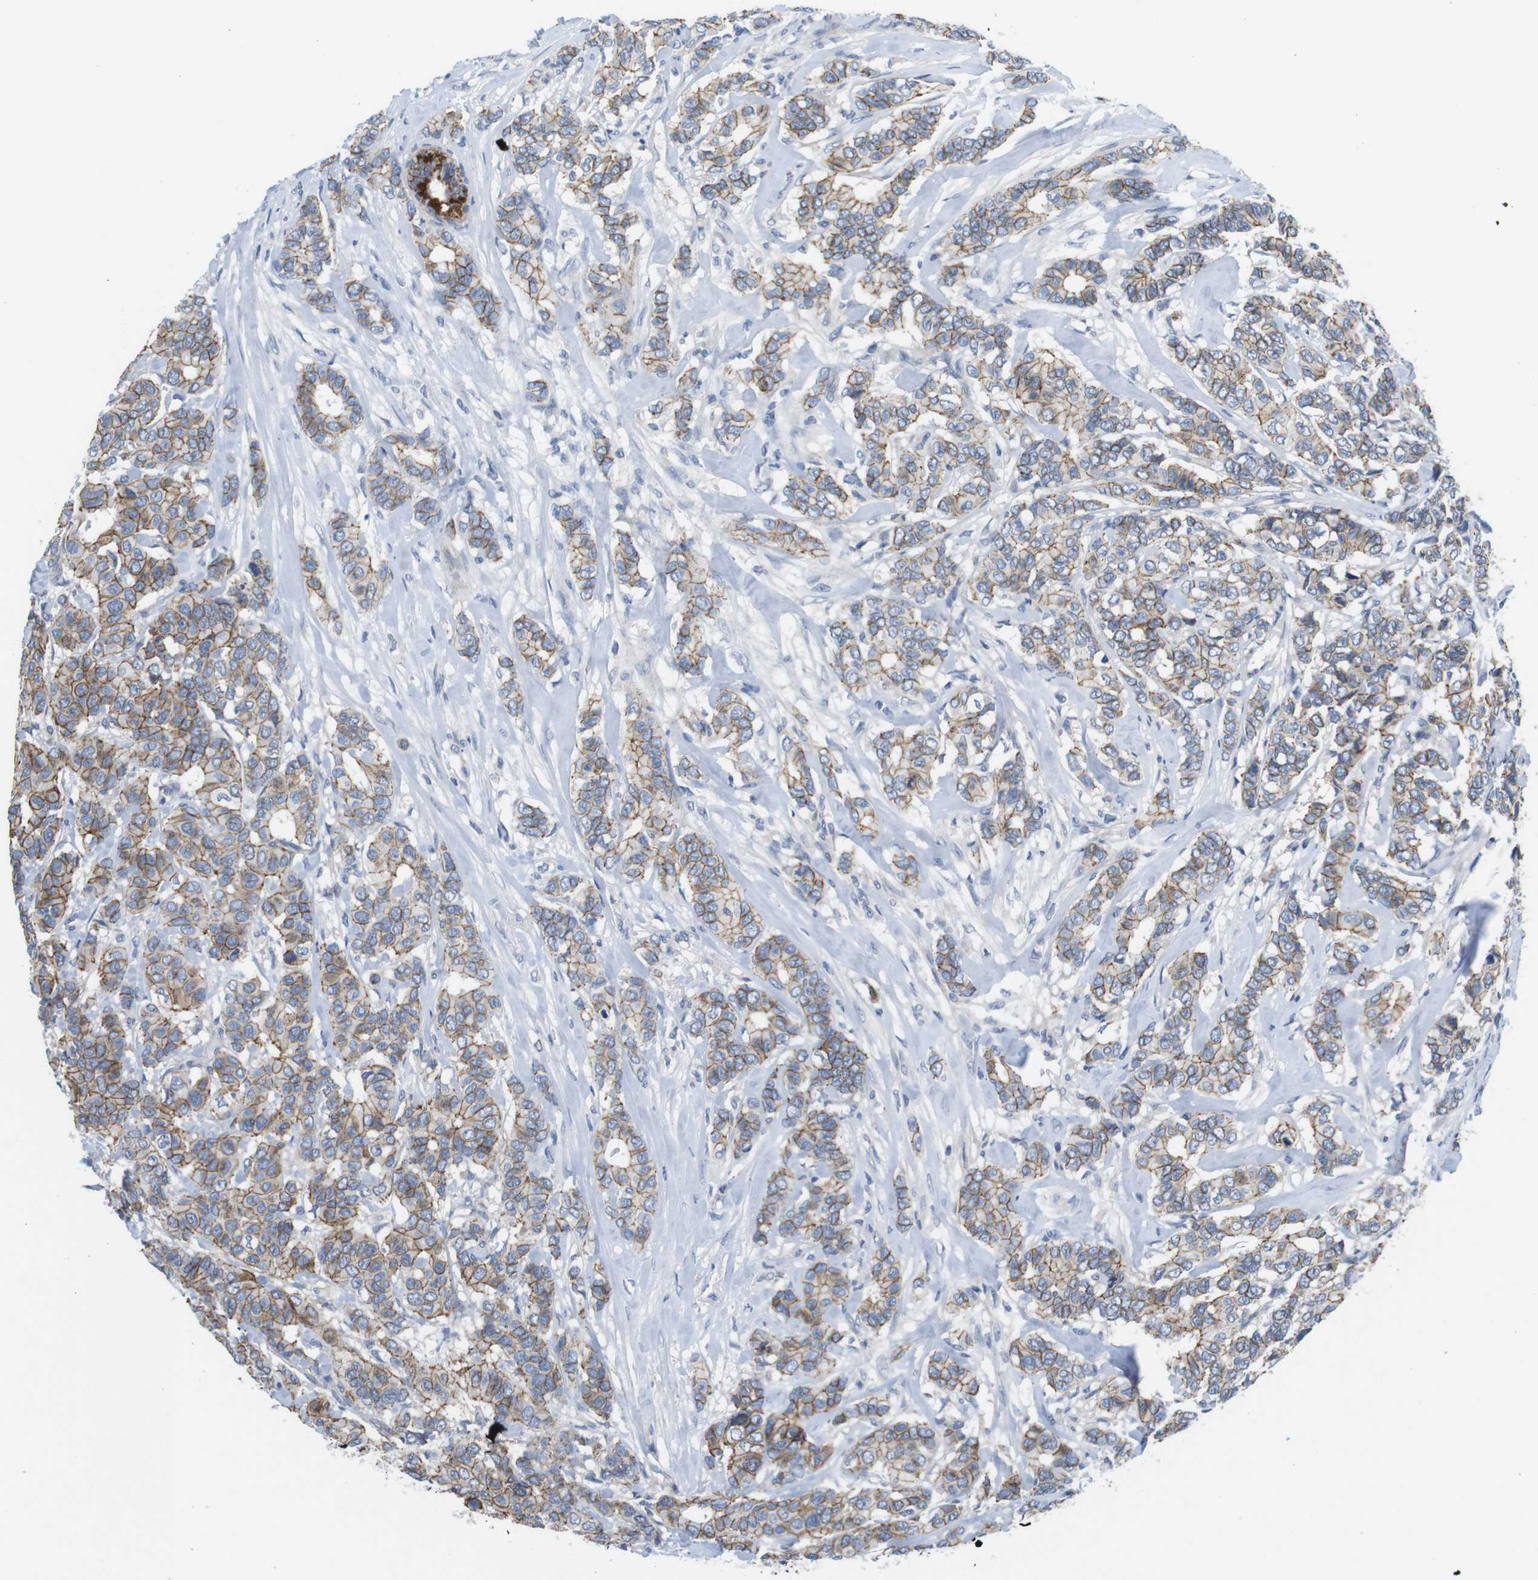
{"staining": {"intensity": "moderate", "quantity": ">75%", "location": "cytoplasmic/membranous"}, "tissue": "breast cancer", "cell_type": "Tumor cells", "image_type": "cancer", "snomed": [{"axis": "morphology", "description": "Duct carcinoma"}, {"axis": "topography", "description": "Breast"}], "caption": "Immunohistochemistry (DAB) staining of human intraductal carcinoma (breast) displays moderate cytoplasmic/membranous protein staining in approximately >75% of tumor cells.", "gene": "SCRIB", "patient": {"sex": "female", "age": 87}}